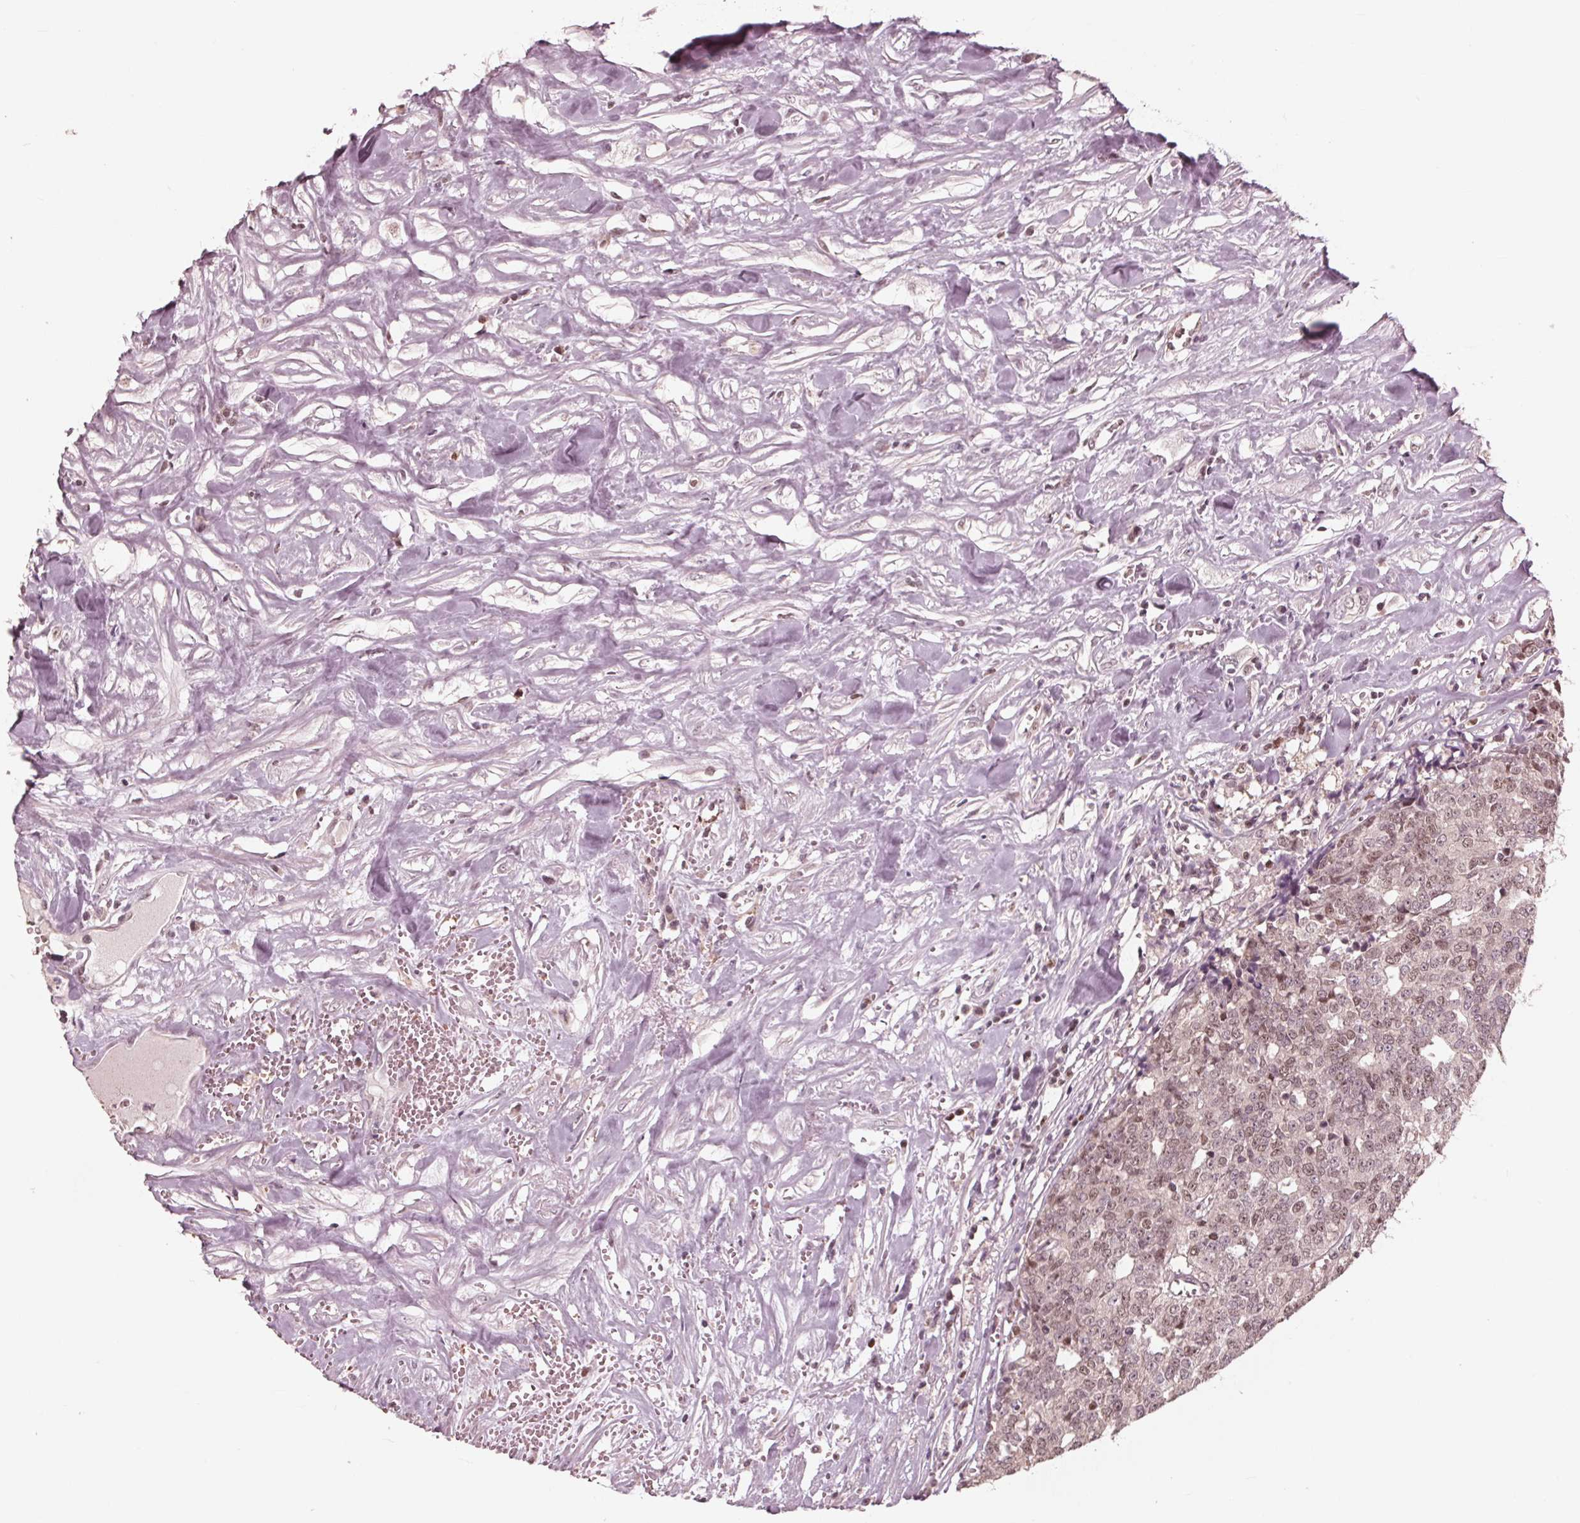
{"staining": {"intensity": "weak", "quantity": ">75%", "location": "nuclear"}, "tissue": "prostate cancer", "cell_type": "Tumor cells", "image_type": "cancer", "snomed": [{"axis": "morphology", "description": "Adenocarcinoma, High grade"}, {"axis": "topography", "description": "Prostate and seminal vesicle, NOS"}], "caption": "Protein staining demonstrates weak nuclear staining in approximately >75% of tumor cells in prostate cancer (adenocarcinoma (high-grade)). (DAB (3,3'-diaminobenzidine) = brown stain, brightfield microscopy at high magnification).", "gene": "HIRIP3", "patient": {"sex": "male", "age": 60}}